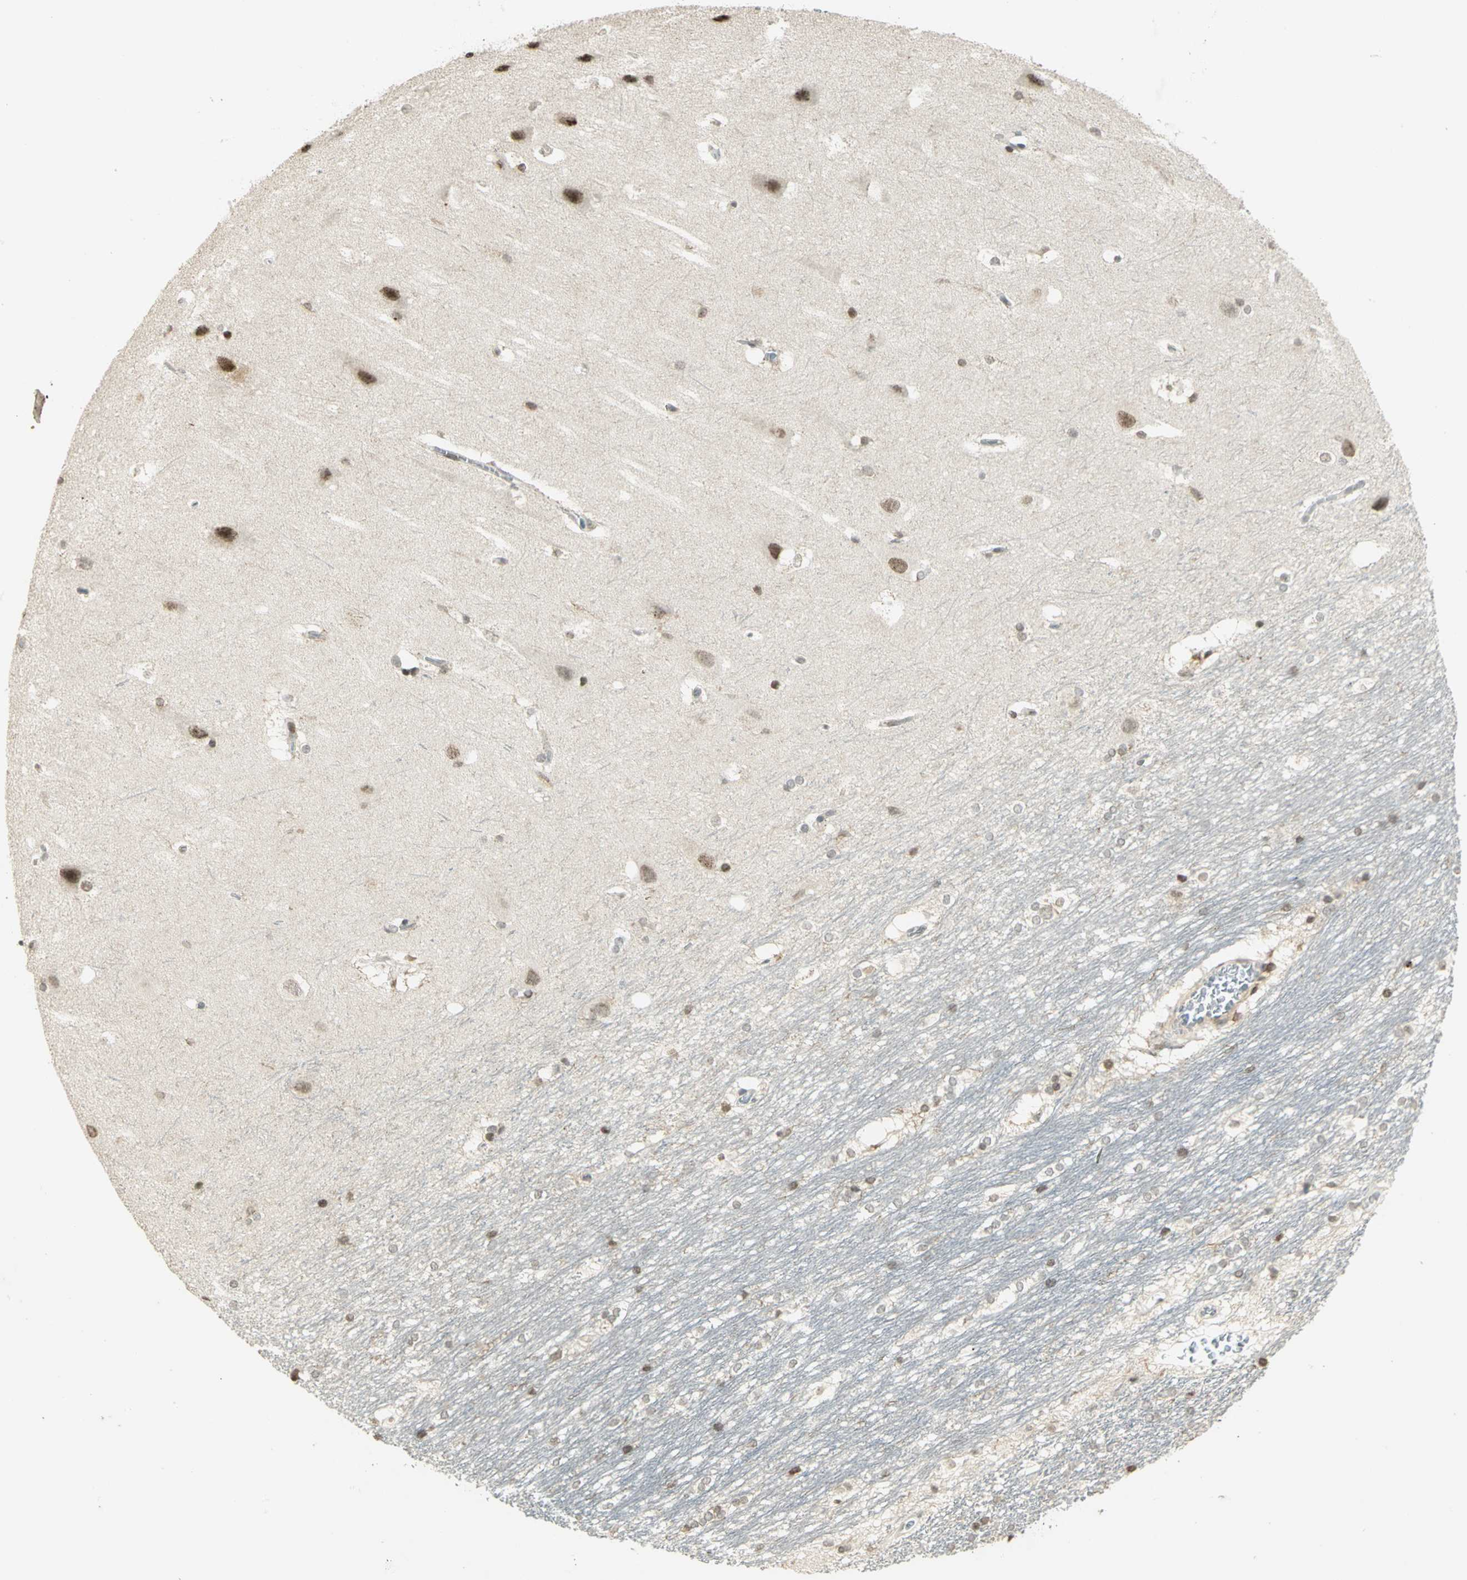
{"staining": {"intensity": "negative", "quantity": "none", "location": "none"}, "tissue": "hippocampus", "cell_type": "Glial cells", "image_type": "normal", "snomed": [{"axis": "morphology", "description": "Normal tissue, NOS"}, {"axis": "topography", "description": "Hippocampus"}], "caption": "Immunohistochemistry of unremarkable hippocampus reveals no positivity in glial cells. Nuclei are stained in blue.", "gene": "IL16", "patient": {"sex": "female", "age": 19}}